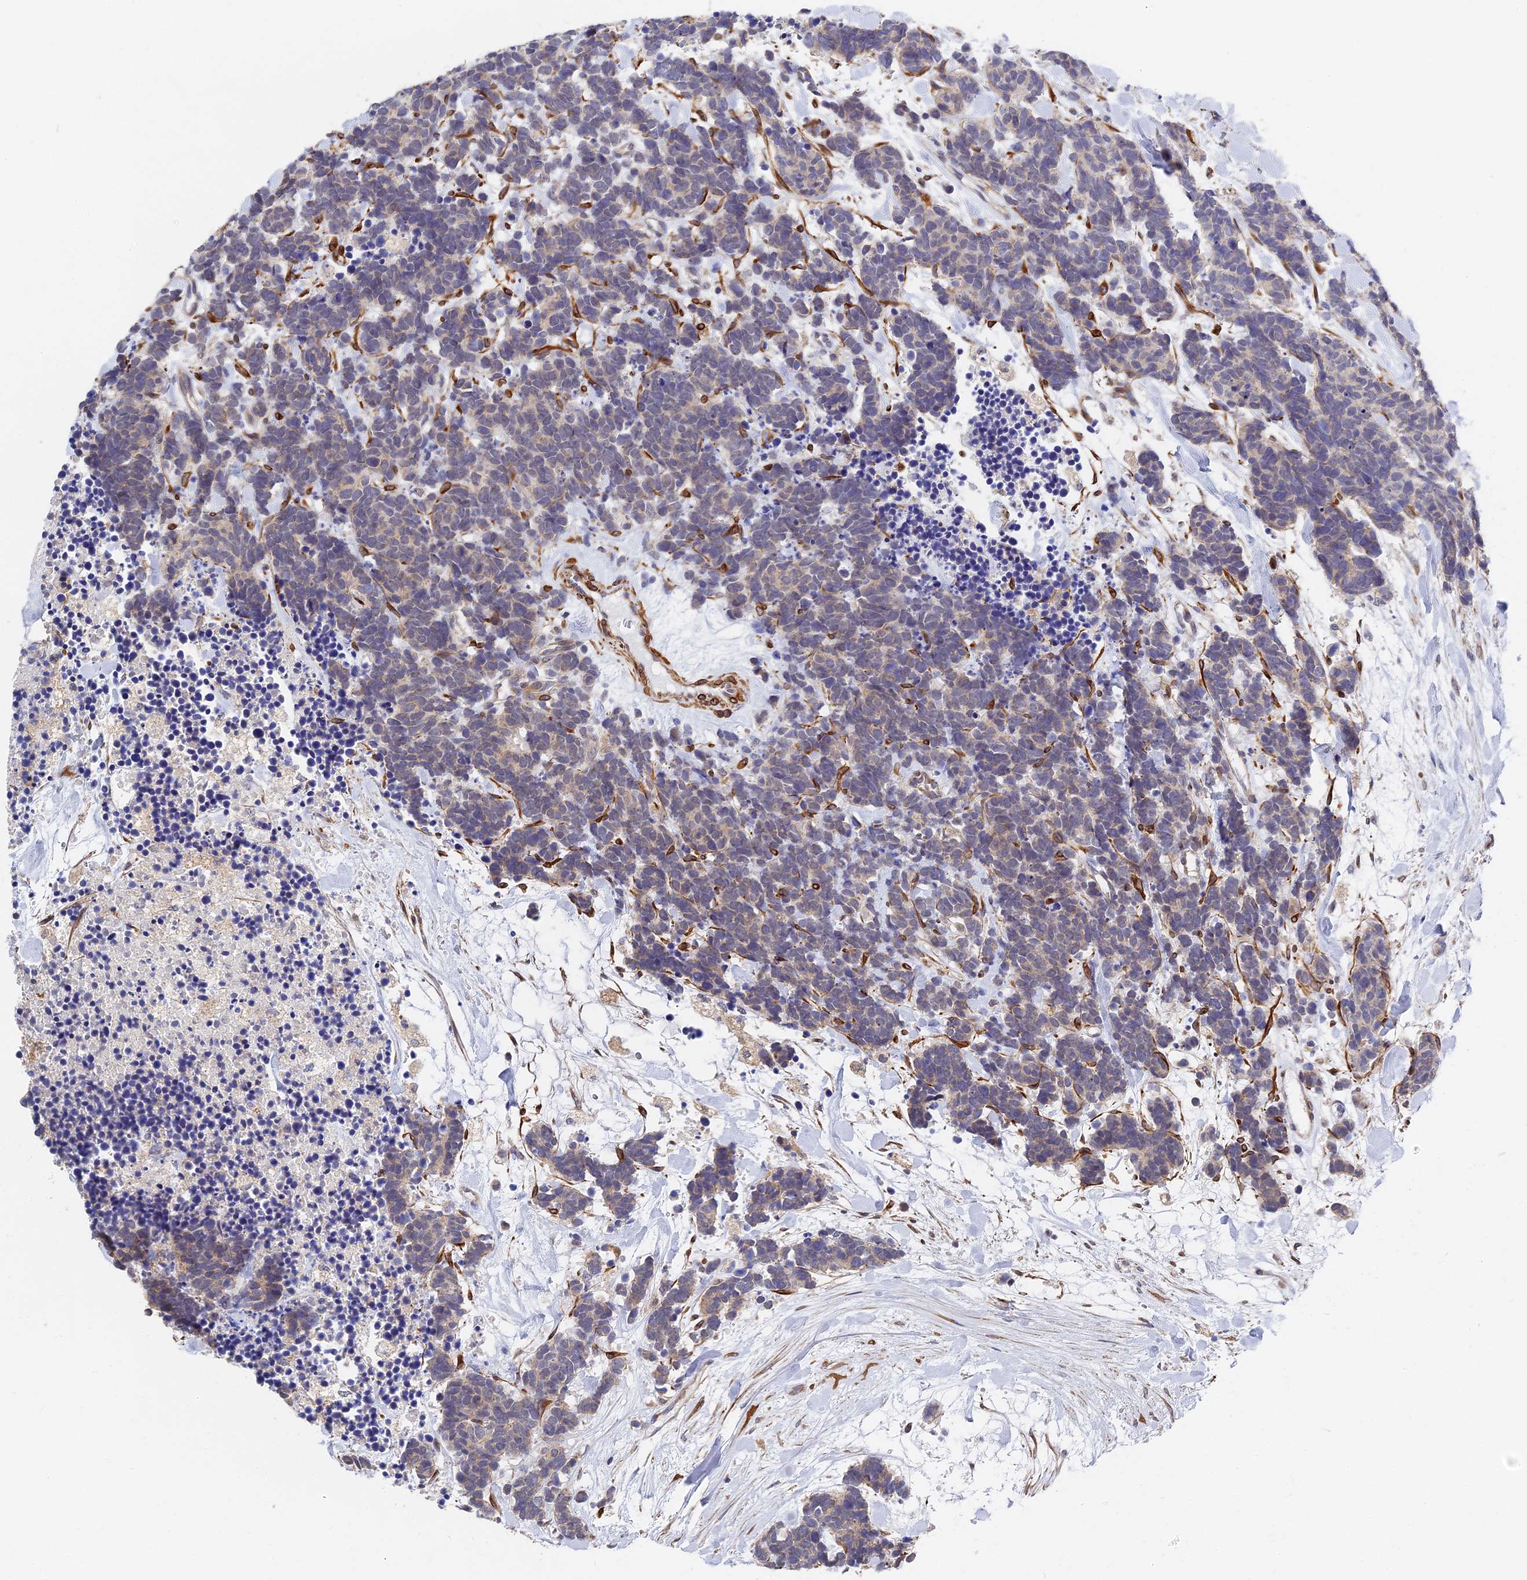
{"staining": {"intensity": "negative", "quantity": "none", "location": "none"}, "tissue": "carcinoid", "cell_type": "Tumor cells", "image_type": "cancer", "snomed": [{"axis": "morphology", "description": "Carcinoma, NOS"}, {"axis": "morphology", "description": "Carcinoid, malignant, NOS"}, {"axis": "topography", "description": "Prostate"}], "caption": "An image of carcinoma stained for a protein shows no brown staining in tumor cells. (Immunohistochemistry, brightfield microscopy, high magnification).", "gene": "CCDC113", "patient": {"sex": "male", "age": 57}}